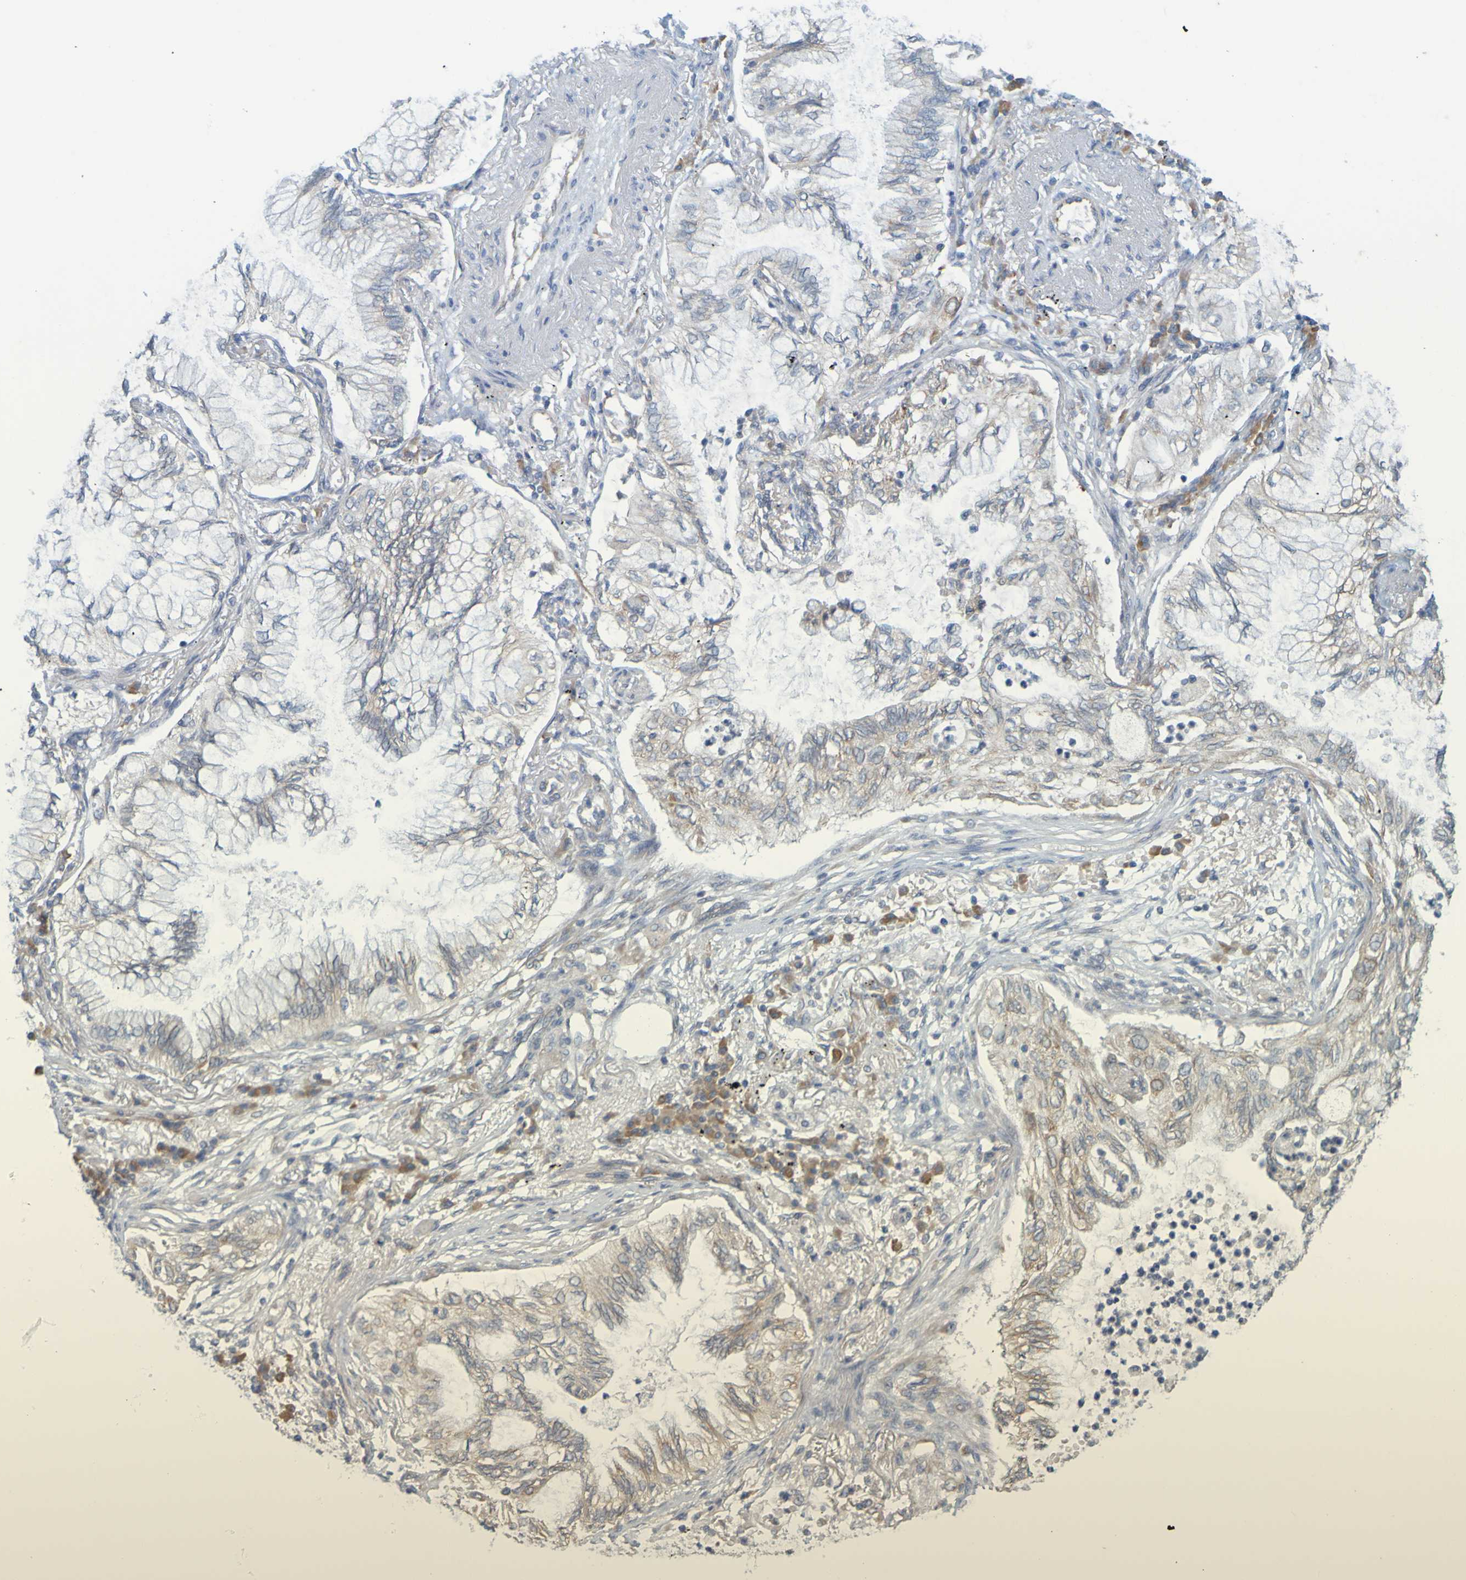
{"staining": {"intensity": "weak", "quantity": ">75%", "location": "cytoplasmic/membranous"}, "tissue": "lung cancer", "cell_type": "Tumor cells", "image_type": "cancer", "snomed": [{"axis": "morphology", "description": "Normal tissue, NOS"}, {"axis": "morphology", "description": "Adenocarcinoma, NOS"}, {"axis": "topography", "description": "Bronchus"}, {"axis": "topography", "description": "Lung"}], "caption": "Protein staining demonstrates weak cytoplasmic/membranous staining in approximately >75% of tumor cells in lung cancer (adenocarcinoma).", "gene": "MOGS", "patient": {"sex": "female", "age": 70}}